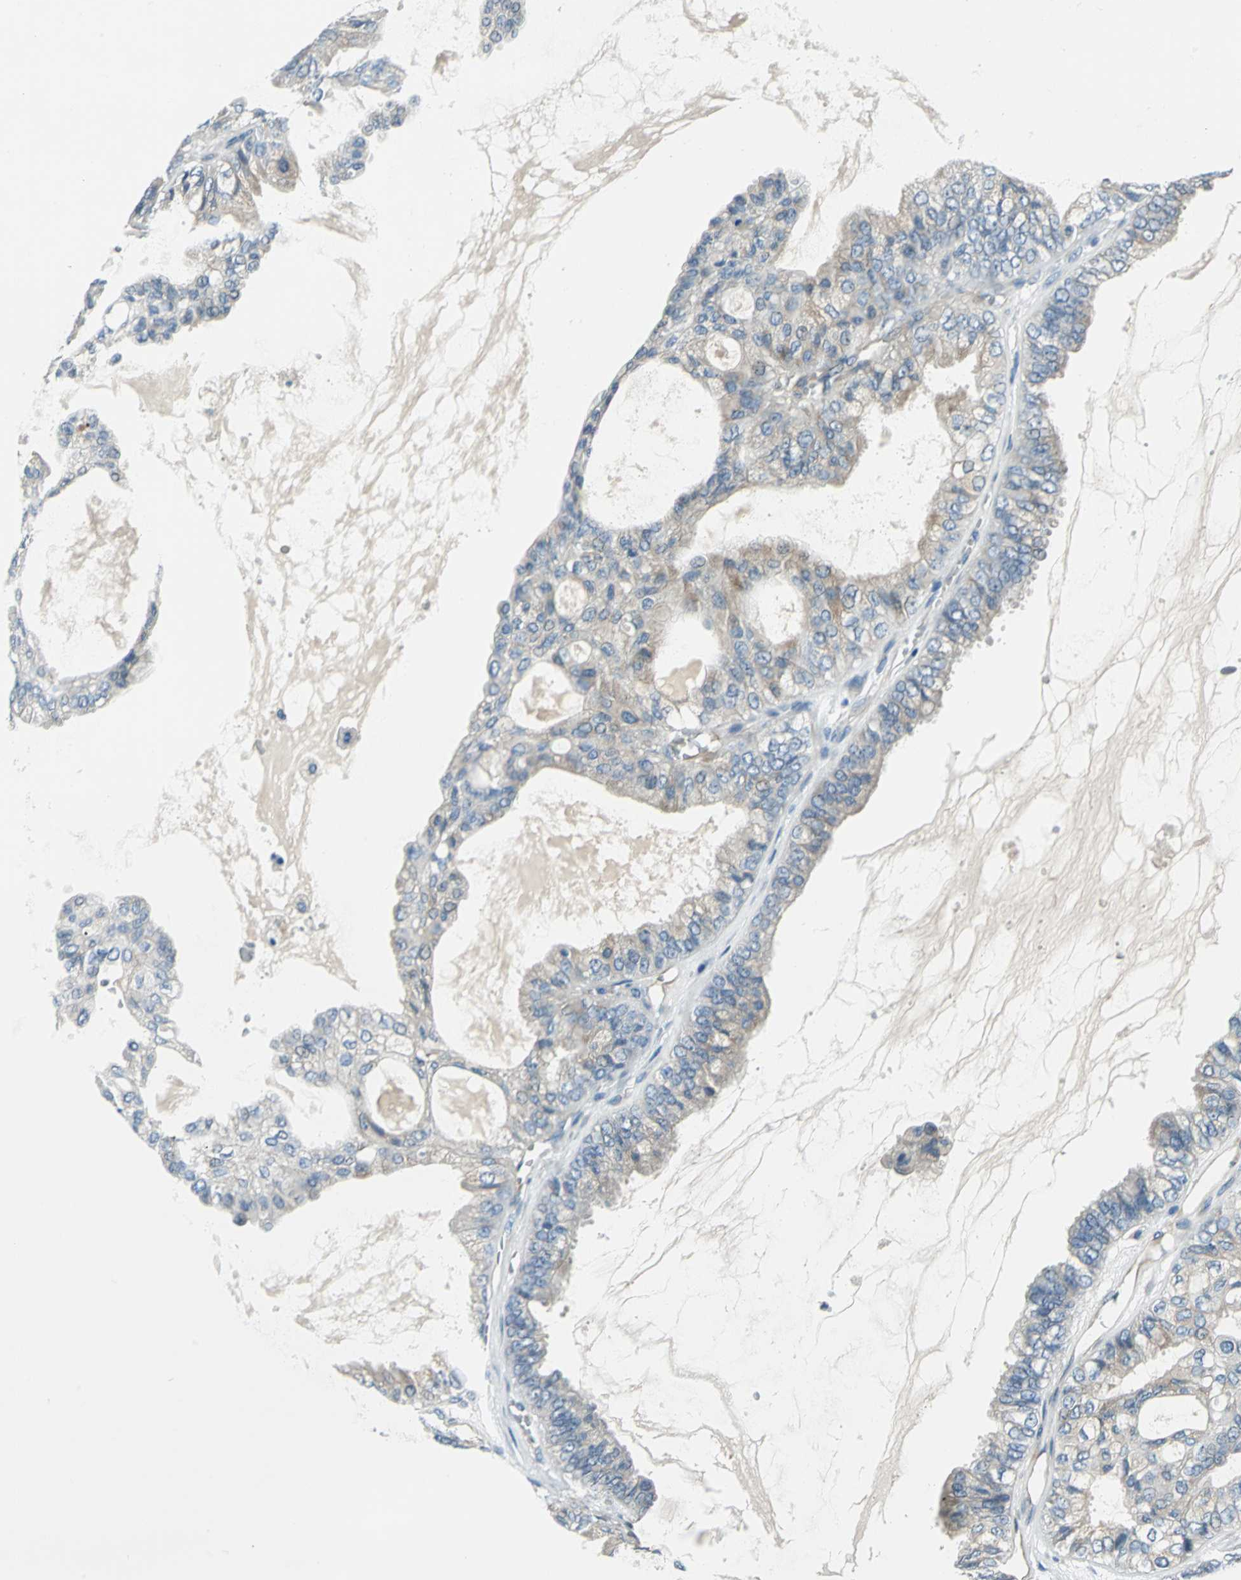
{"staining": {"intensity": "weak", "quantity": "<25%", "location": "cytoplasmic/membranous"}, "tissue": "ovarian cancer", "cell_type": "Tumor cells", "image_type": "cancer", "snomed": [{"axis": "morphology", "description": "Carcinoma, NOS"}, {"axis": "morphology", "description": "Carcinoma, endometroid"}, {"axis": "topography", "description": "Ovary"}], "caption": "There is no significant positivity in tumor cells of ovarian endometroid carcinoma.", "gene": "CDC42EP1", "patient": {"sex": "female", "age": 50}}